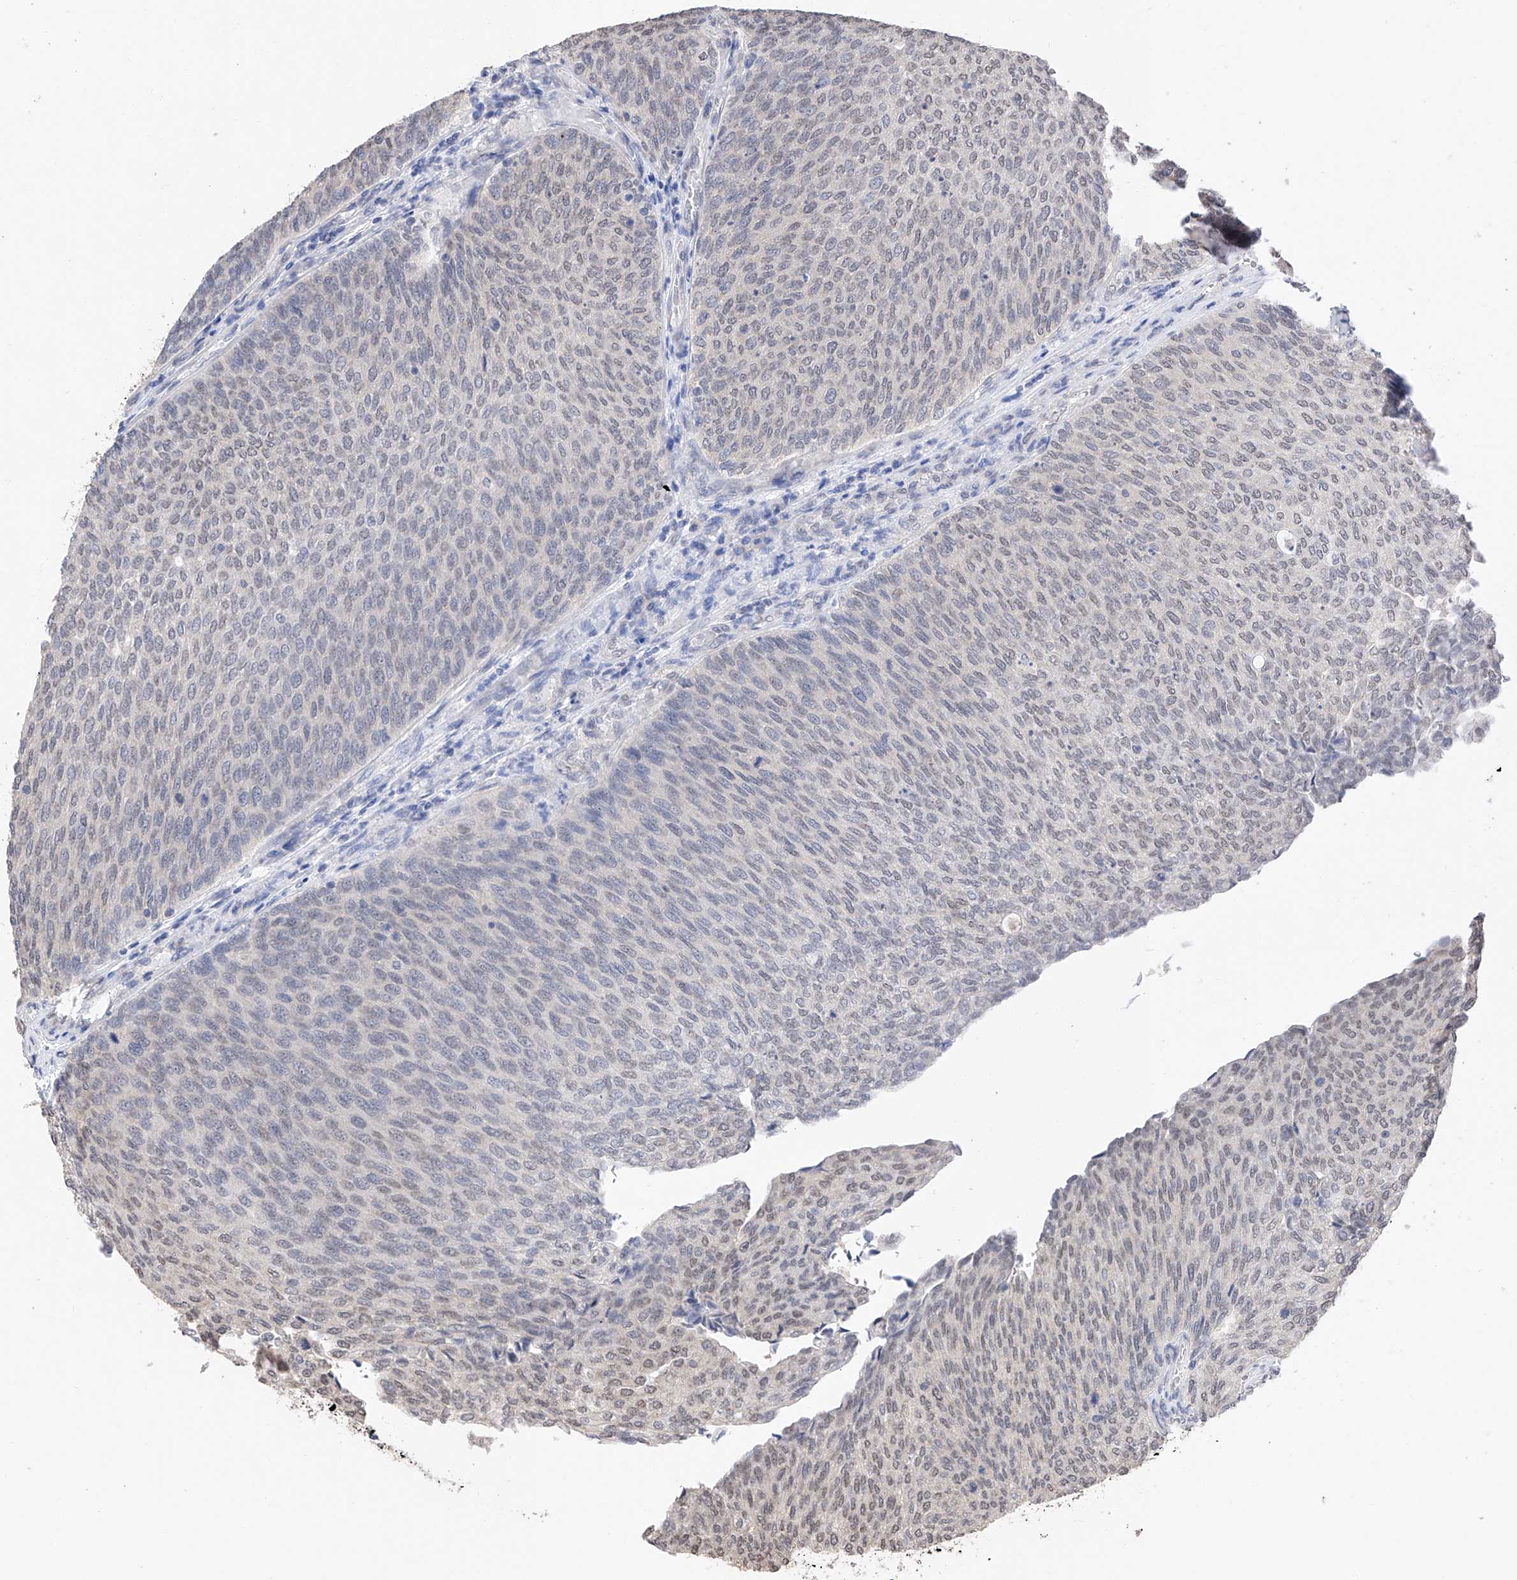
{"staining": {"intensity": "negative", "quantity": "none", "location": "none"}, "tissue": "urothelial cancer", "cell_type": "Tumor cells", "image_type": "cancer", "snomed": [{"axis": "morphology", "description": "Urothelial carcinoma, Low grade"}, {"axis": "topography", "description": "Urinary bladder"}], "caption": "Urothelial cancer stained for a protein using immunohistochemistry reveals no expression tumor cells.", "gene": "DMAP1", "patient": {"sex": "female", "age": 79}}